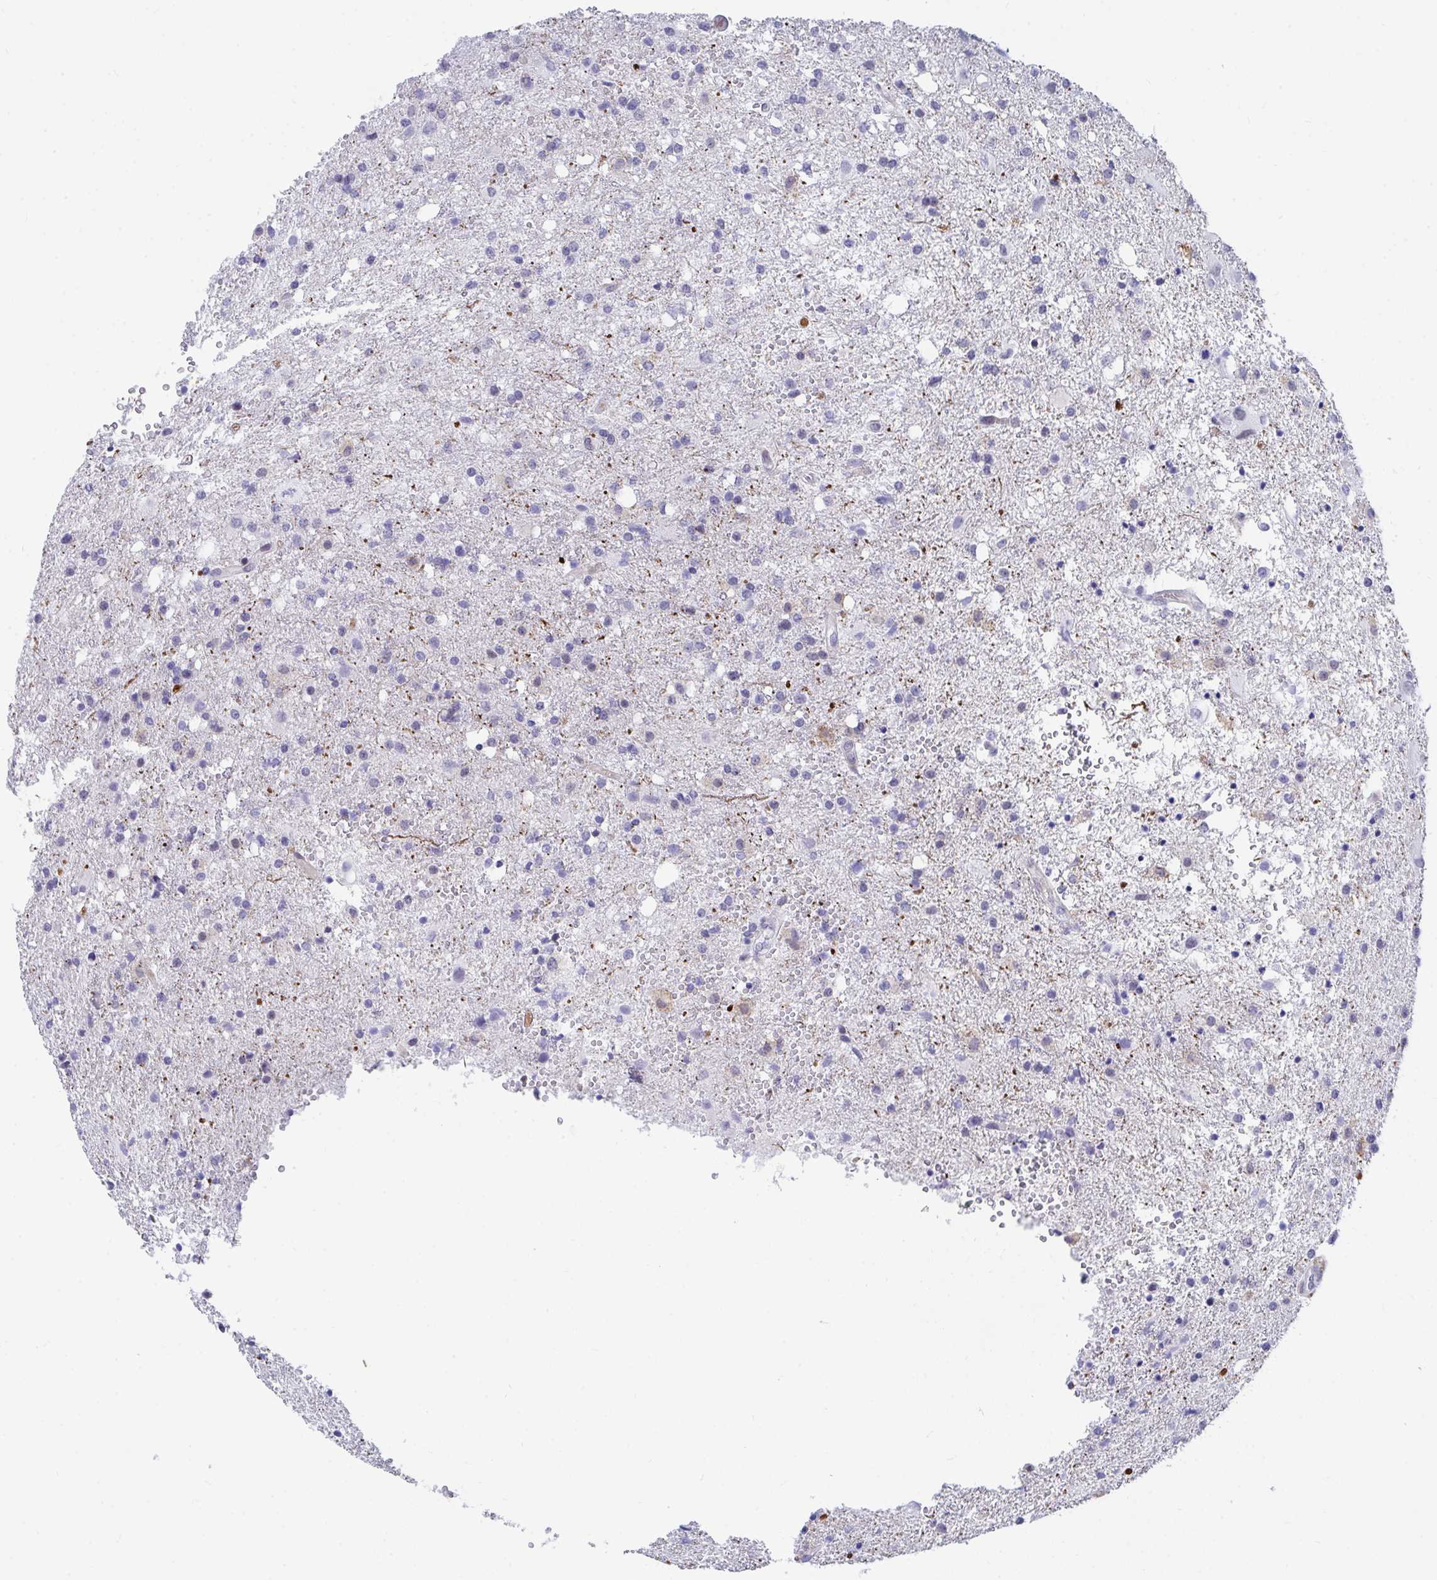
{"staining": {"intensity": "negative", "quantity": "none", "location": "none"}, "tissue": "glioma", "cell_type": "Tumor cells", "image_type": "cancer", "snomed": [{"axis": "morphology", "description": "Glioma, malignant, Low grade"}, {"axis": "topography", "description": "Brain"}], "caption": "This is an immunohistochemistry (IHC) image of human low-grade glioma (malignant). There is no positivity in tumor cells.", "gene": "DAOA", "patient": {"sex": "female", "age": 58}}